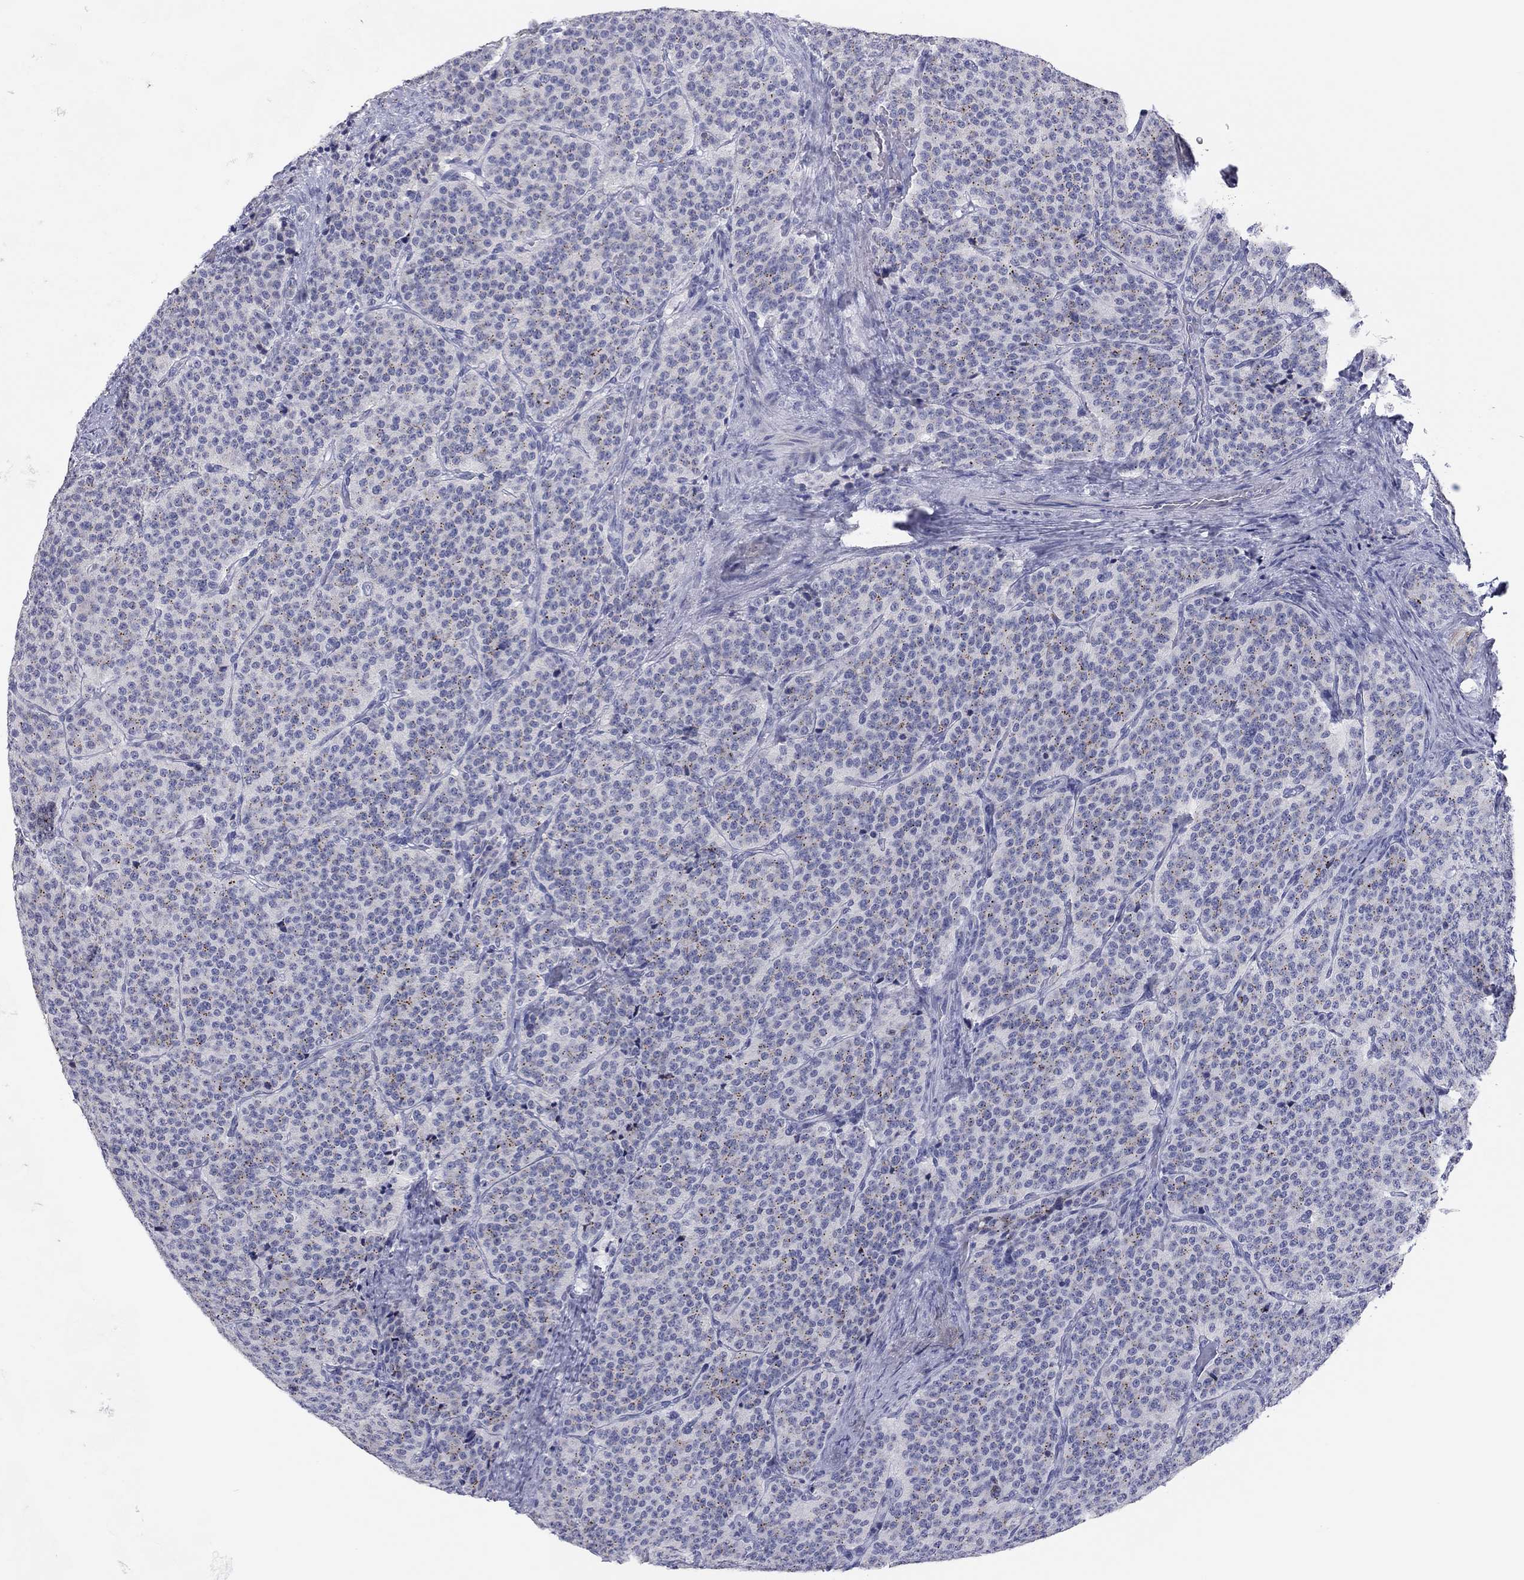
{"staining": {"intensity": "strong", "quantity": "<25%", "location": "cytoplasmic/membranous"}, "tissue": "carcinoid", "cell_type": "Tumor cells", "image_type": "cancer", "snomed": [{"axis": "morphology", "description": "Carcinoid, malignant, NOS"}, {"axis": "topography", "description": "Small intestine"}], "caption": "A histopathology image of malignant carcinoid stained for a protein shows strong cytoplasmic/membranous brown staining in tumor cells.", "gene": "CPNE6", "patient": {"sex": "female", "age": 58}}